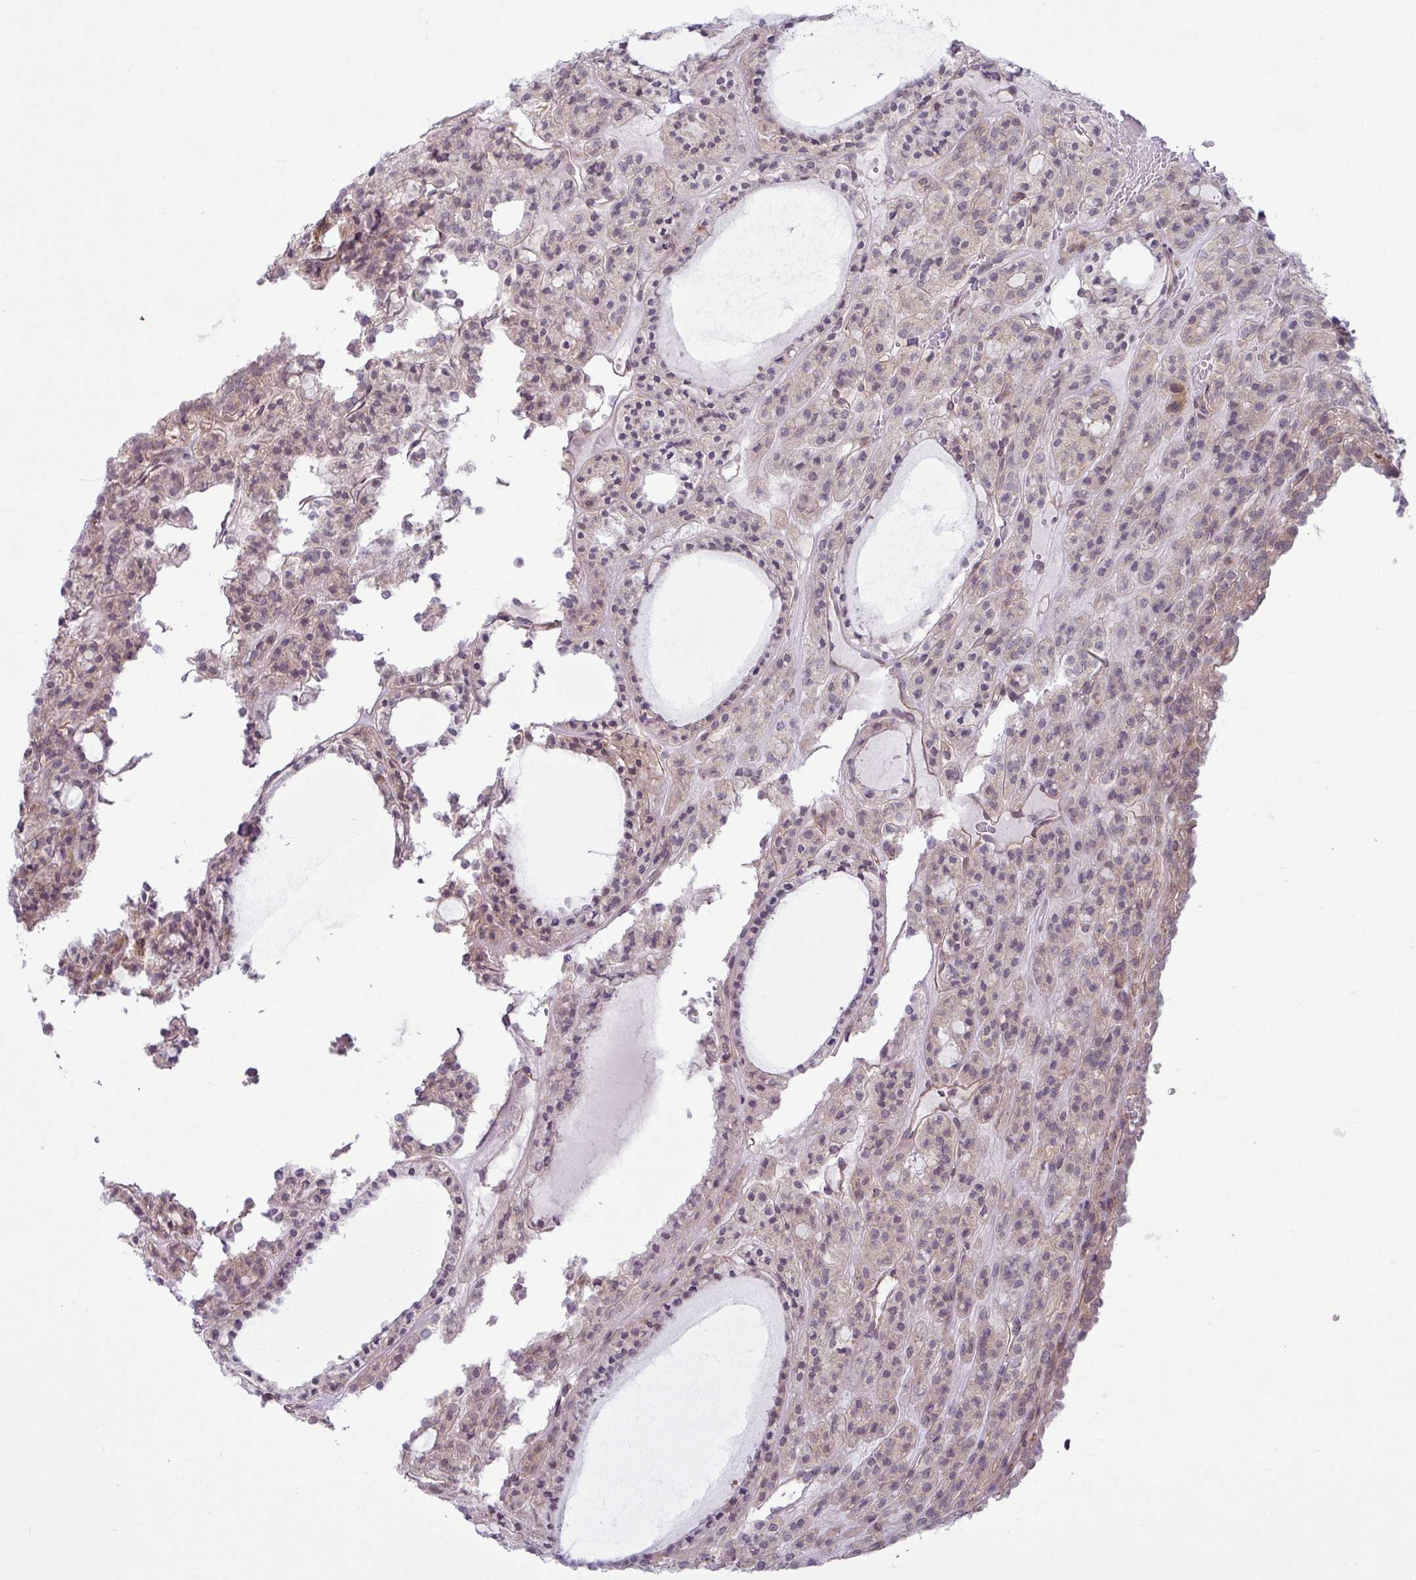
{"staining": {"intensity": "weak", "quantity": ">75%", "location": "cytoplasmic/membranous,nuclear"}, "tissue": "thyroid cancer", "cell_type": "Tumor cells", "image_type": "cancer", "snomed": [{"axis": "morphology", "description": "Follicular adenoma carcinoma, NOS"}, {"axis": "topography", "description": "Thyroid gland"}], "caption": "Immunohistochemistry (IHC) of human thyroid cancer (follicular adenoma carcinoma) displays low levels of weak cytoplasmic/membranous and nuclear staining in approximately >75% of tumor cells. The staining is performed using DAB brown chromogen to label protein expression. The nuclei are counter-stained blue using hematoxylin.", "gene": "CCDC144A", "patient": {"sex": "female", "age": 63}}